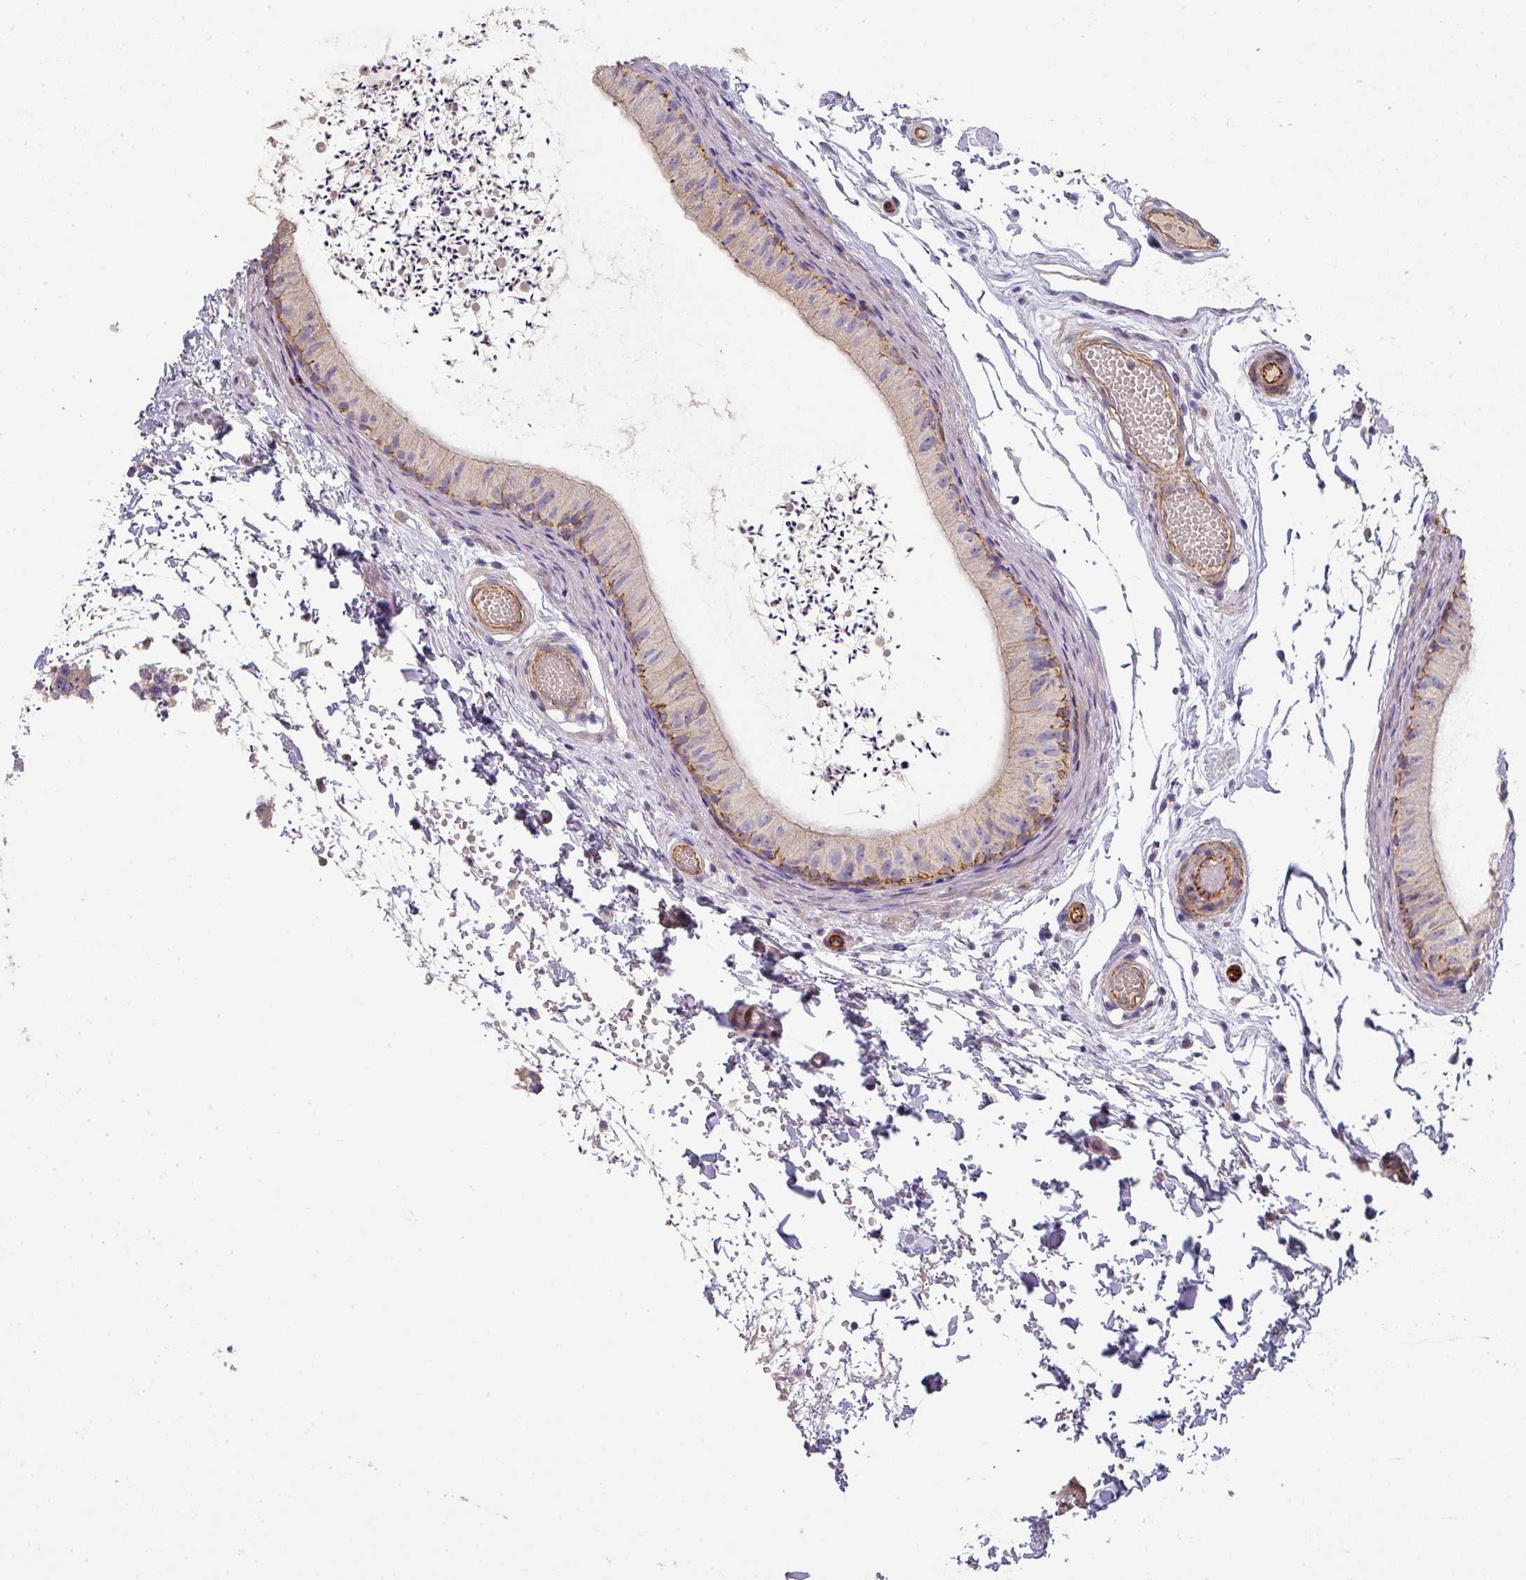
{"staining": {"intensity": "moderate", "quantity": "<25%", "location": "cytoplasmic/membranous"}, "tissue": "epididymis", "cell_type": "Glandular cells", "image_type": "normal", "snomed": [{"axis": "morphology", "description": "Normal tissue, NOS"}, {"axis": "topography", "description": "Epididymis"}], "caption": "A histopathology image showing moderate cytoplasmic/membranous expression in approximately <25% of glandular cells in benign epididymis, as visualized by brown immunohistochemical staining.", "gene": "PCDH1", "patient": {"sex": "male", "age": 50}}